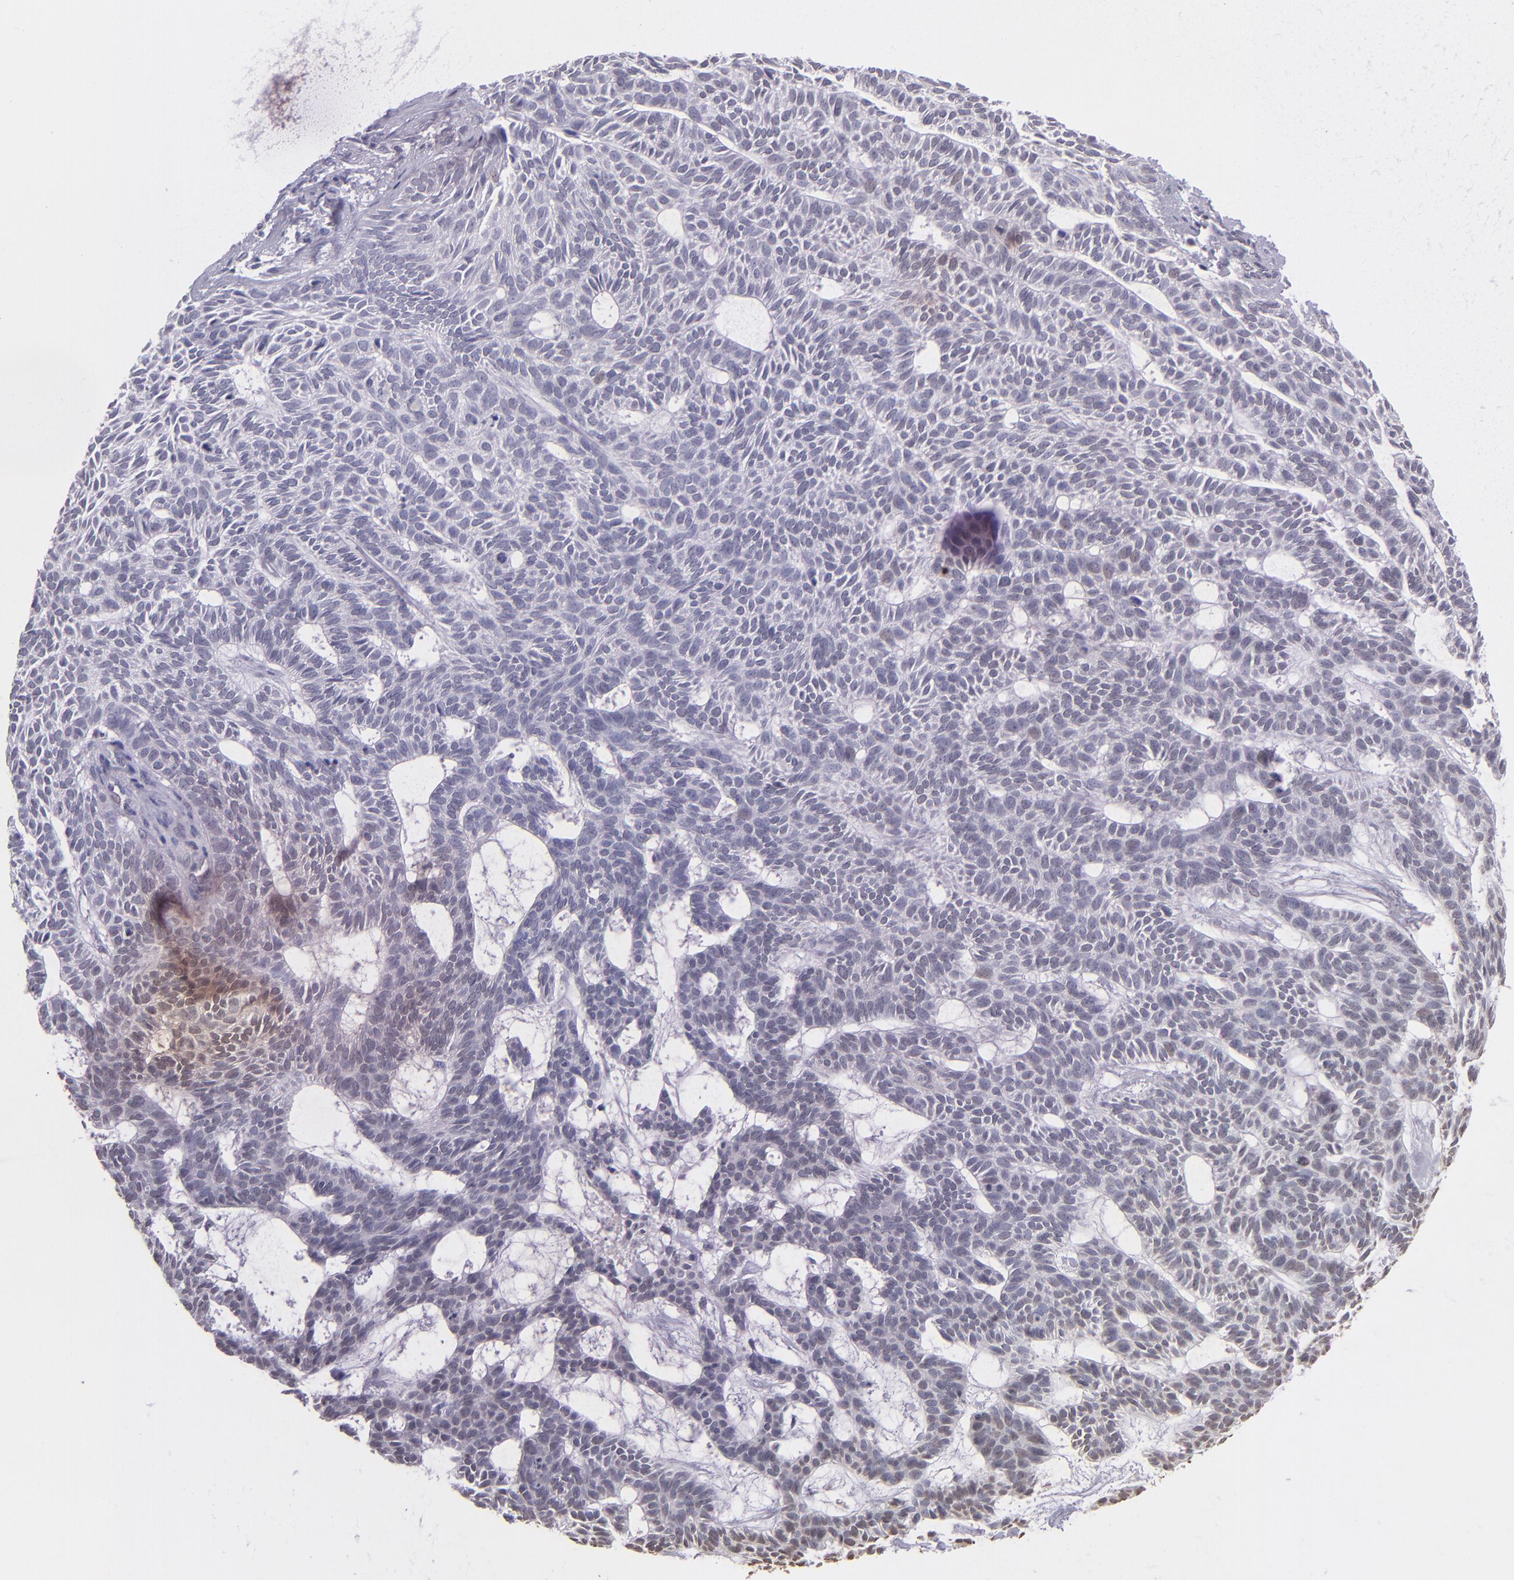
{"staining": {"intensity": "weak", "quantity": "<25%", "location": "nuclear"}, "tissue": "skin cancer", "cell_type": "Tumor cells", "image_type": "cancer", "snomed": [{"axis": "morphology", "description": "Basal cell carcinoma"}, {"axis": "topography", "description": "Skin"}], "caption": "Image shows no protein positivity in tumor cells of skin basal cell carcinoma tissue.", "gene": "LBX1", "patient": {"sex": "male", "age": 75}}